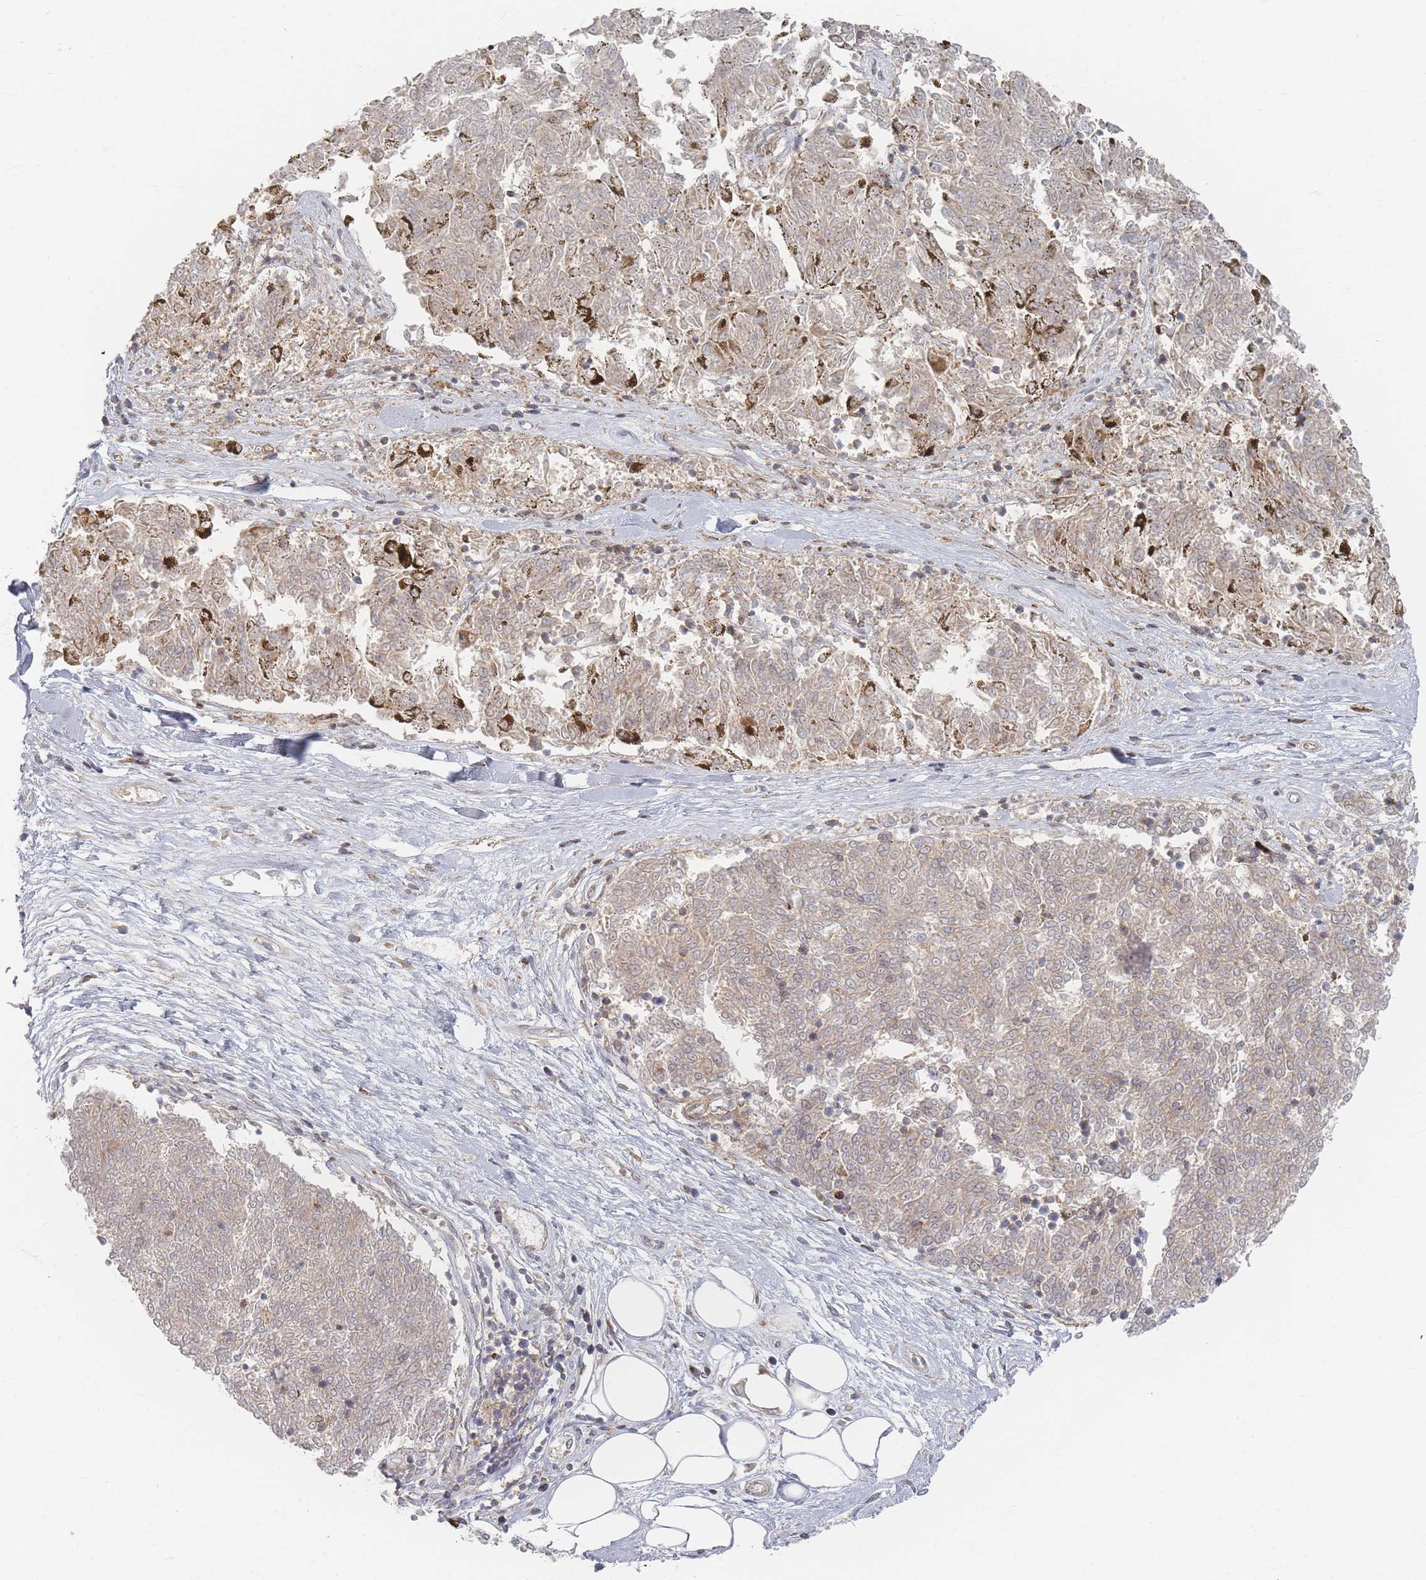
{"staining": {"intensity": "weak", "quantity": "25%-75%", "location": "cytoplasmic/membranous"}, "tissue": "melanoma", "cell_type": "Tumor cells", "image_type": "cancer", "snomed": [{"axis": "morphology", "description": "Malignant melanoma, NOS"}, {"axis": "topography", "description": "Skin"}], "caption": "Immunohistochemistry staining of malignant melanoma, which exhibits low levels of weak cytoplasmic/membranous positivity in about 25%-75% of tumor cells indicating weak cytoplasmic/membranous protein staining. The staining was performed using DAB (3,3'-diaminobenzidine) (brown) for protein detection and nuclei were counterstained in hematoxylin (blue).", "gene": "ZNF852", "patient": {"sex": "female", "age": 72}}